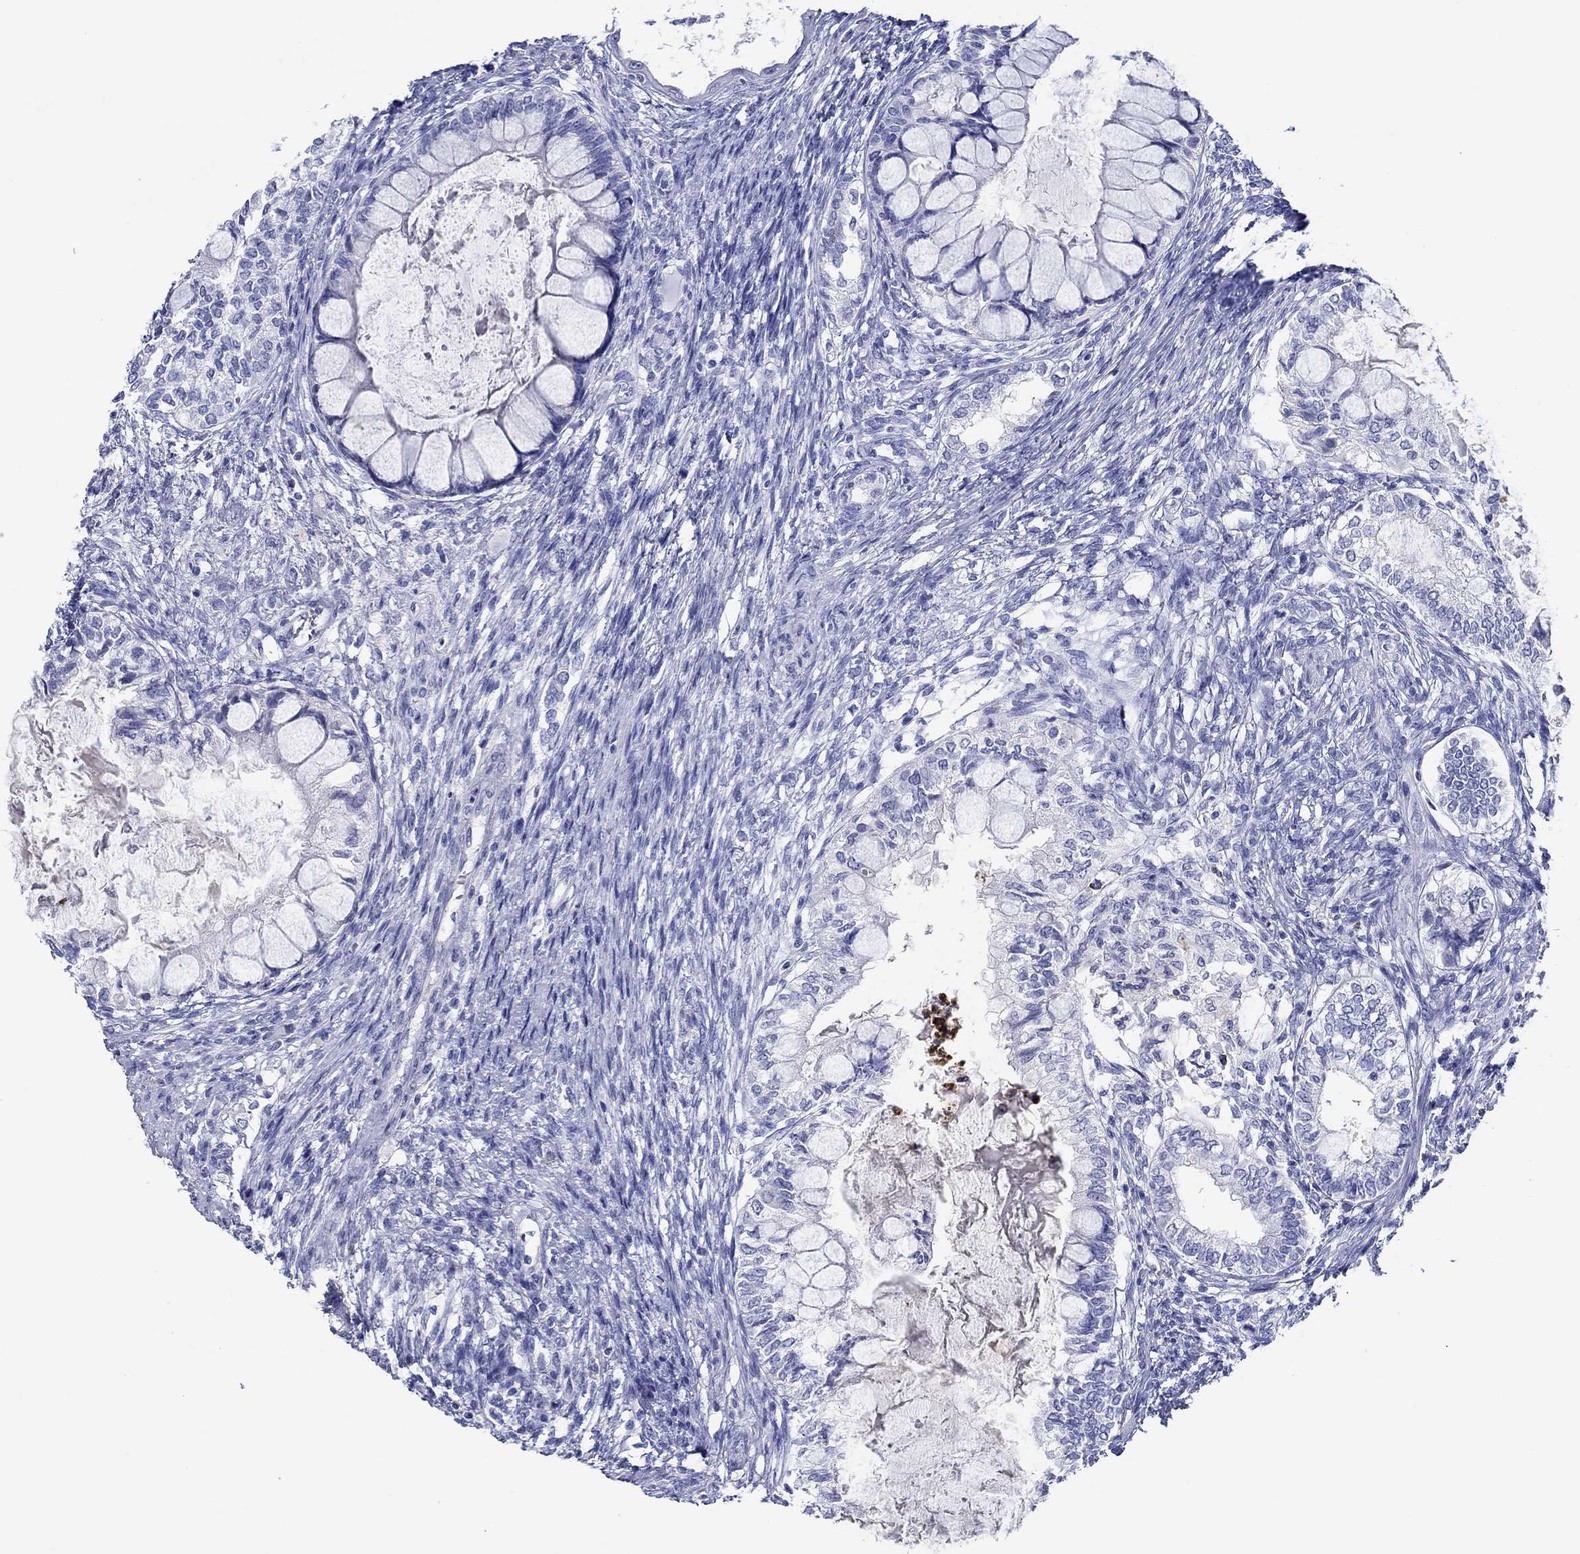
{"staining": {"intensity": "negative", "quantity": "none", "location": "none"}, "tissue": "testis cancer", "cell_type": "Tumor cells", "image_type": "cancer", "snomed": [{"axis": "morphology", "description": "Seminoma, NOS"}, {"axis": "morphology", "description": "Carcinoma, Embryonal, NOS"}, {"axis": "topography", "description": "Testis"}], "caption": "Immunohistochemistry (IHC) photomicrograph of testis embryonal carcinoma stained for a protein (brown), which displays no staining in tumor cells.", "gene": "EPX", "patient": {"sex": "male", "age": 41}}